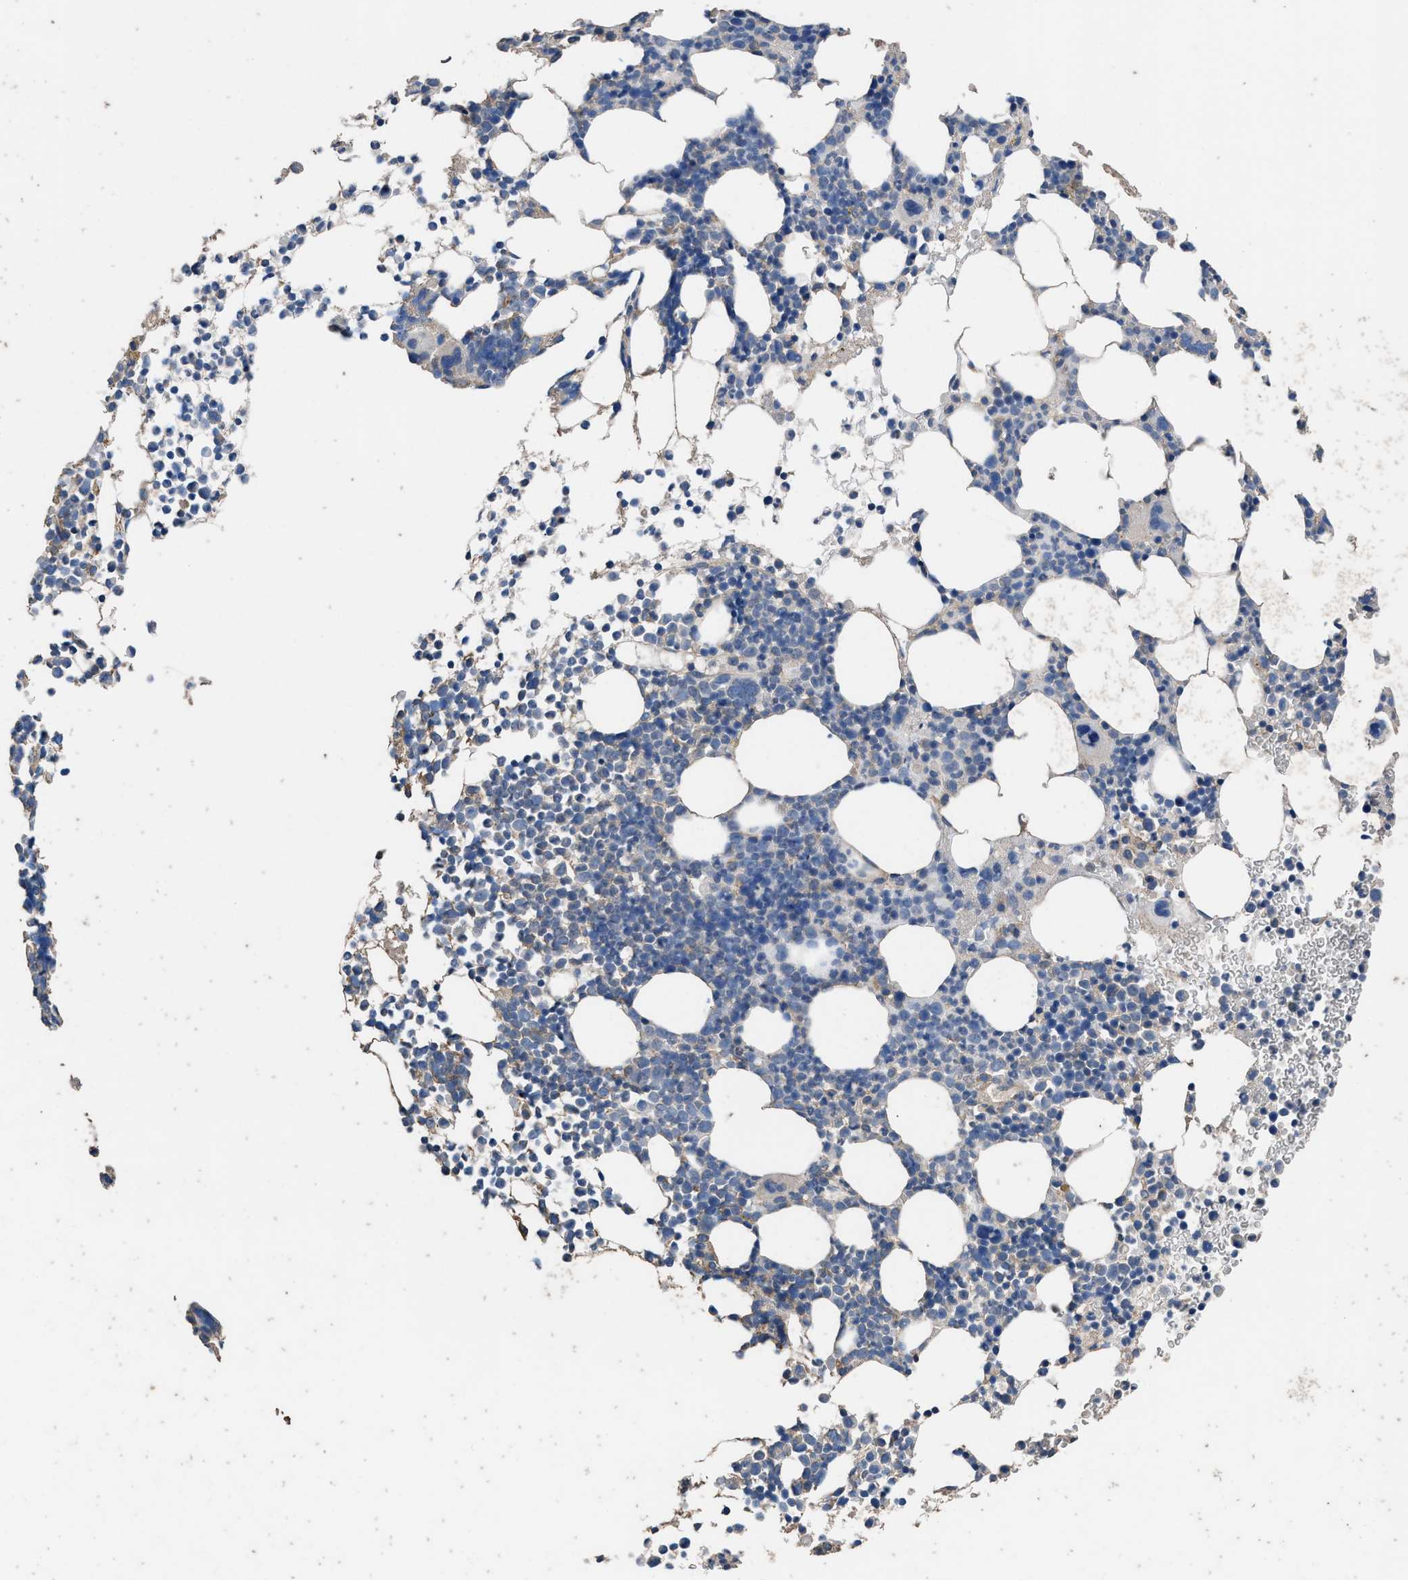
{"staining": {"intensity": "negative", "quantity": "none", "location": "none"}, "tissue": "bone marrow", "cell_type": "Hematopoietic cells", "image_type": "normal", "snomed": [{"axis": "morphology", "description": "Normal tissue, NOS"}, {"axis": "morphology", "description": "Inflammation, NOS"}, {"axis": "topography", "description": "Bone marrow"}], "caption": "This is a image of immunohistochemistry staining of unremarkable bone marrow, which shows no staining in hematopoietic cells.", "gene": "ITSN1", "patient": {"sex": "female", "age": 67}}